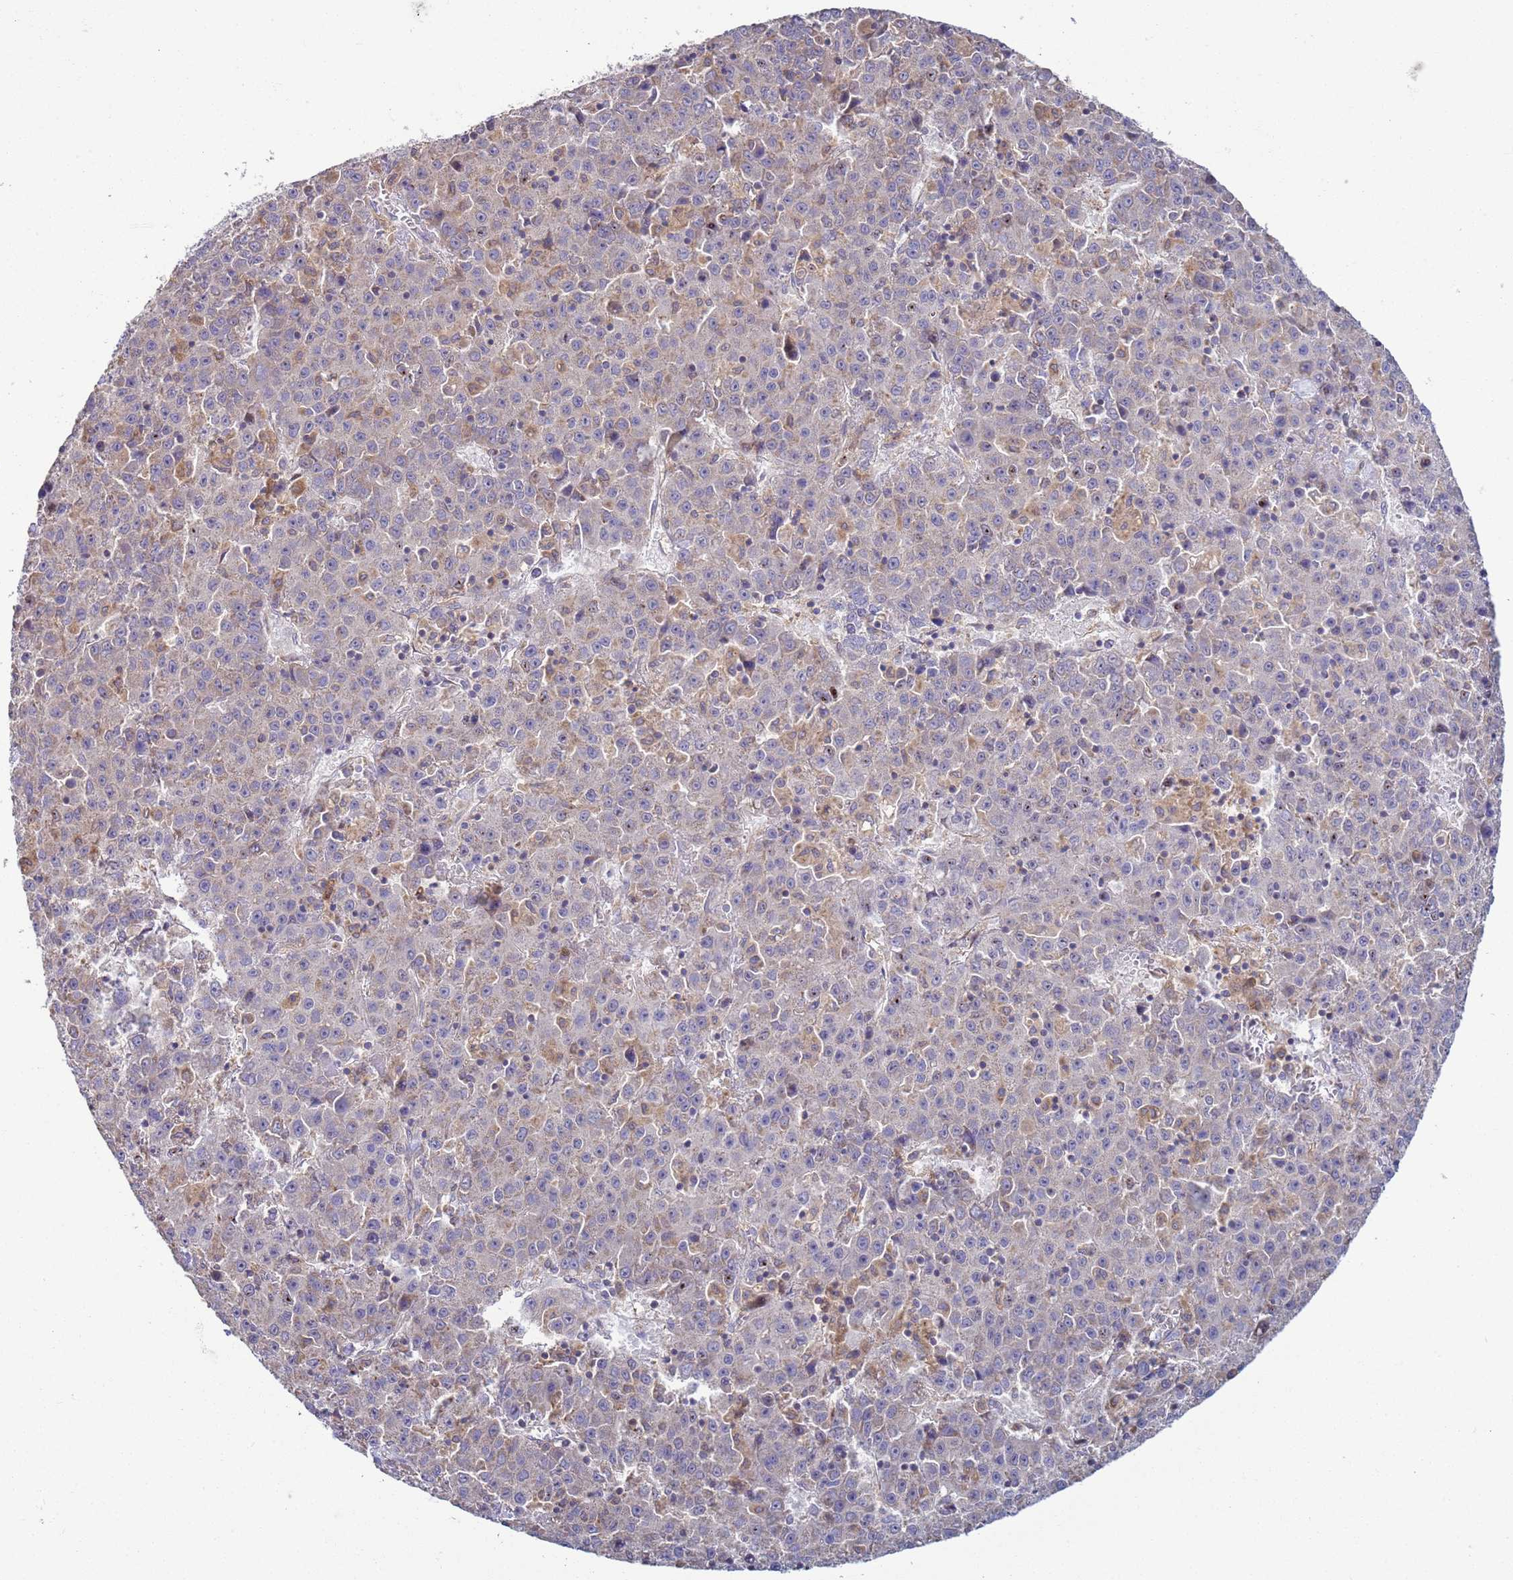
{"staining": {"intensity": "weak", "quantity": "<25%", "location": "cytoplasmic/membranous"}, "tissue": "liver cancer", "cell_type": "Tumor cells", "image_type": "cancer", "snomed": [{"axis": "morphology", "description": "Carcinoma, Hepatocellular, NOS"}, {"axis": "topography", "description": "Liver"}], "caption": "Tumor cells show no significant expression in liver hepatocellular carcinoma. (Brightfield microscopy of DAB (3,3'-diaminobenzidine) IHC at high magnification).", "gene": "DIP2B", "patient": {"sex": "female", "age": 53}}